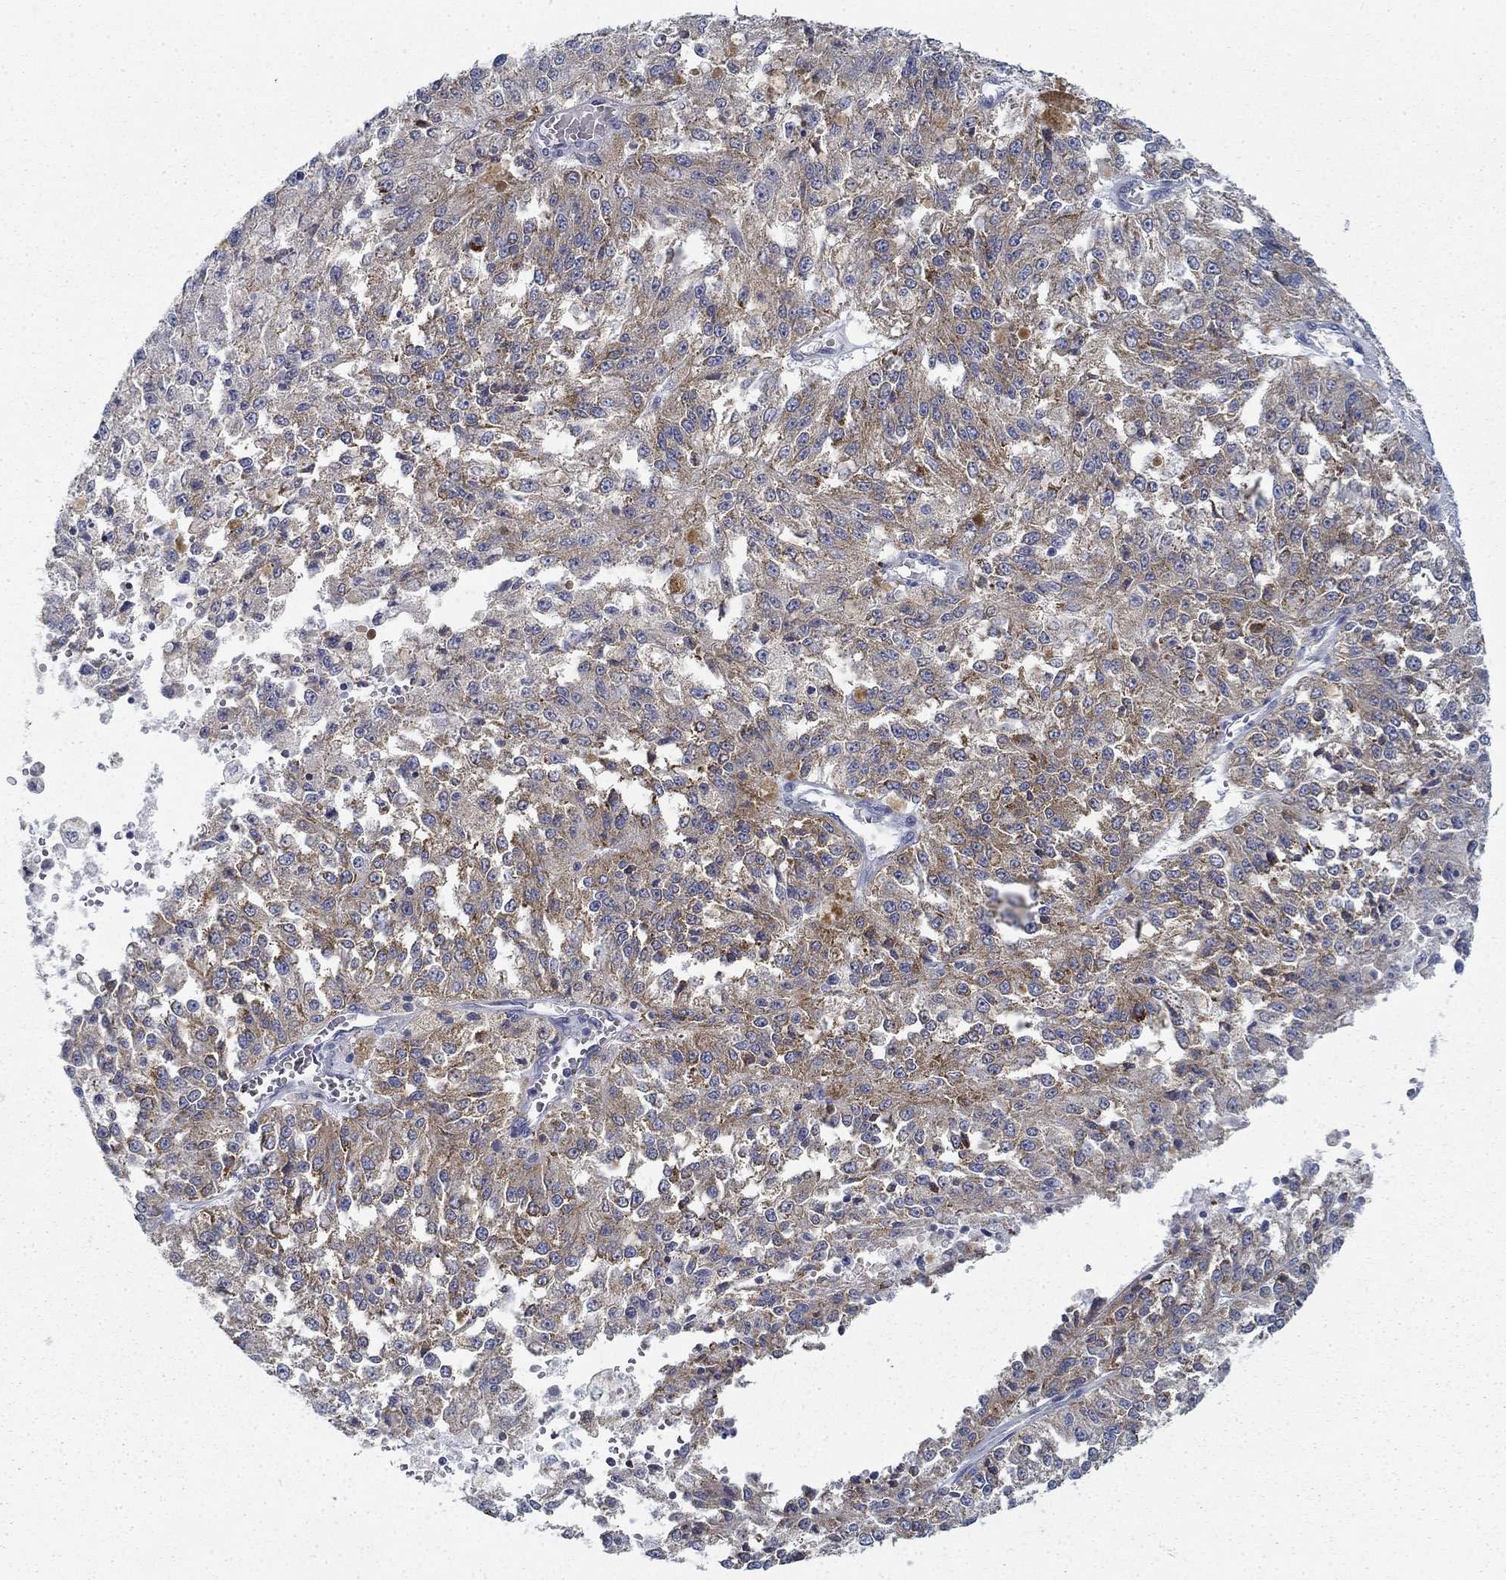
{"staining": {"intensity": "moderate", "quantity": "25%-75%", "location": "cytoplasmic/membranous"}, "tissue": "melanoma", "cell_type": "Tumor cells", "image_type": "cancer", "snomed": [{"axis": "morphology", "description": "Malignant melanoma, Metastatic site"}, {"axis": "topography", "description": "Lymph node"}], "caption": "Immunohistochemistry (IHC) staining of malignant melanoma (metastatic site), which exhibits medium levels of moderate cytoplasmic/membranous positivity in about 25%-75% of tumor cells indicating moderate cytoplasmic/membranous protein positivity. The staining was performed using DAB (brown) for protein detection and nuclei were counterstained in hematoxylin (blue).", "gene": "FXR1", "patient": {"sex": "female", "age": 64}}